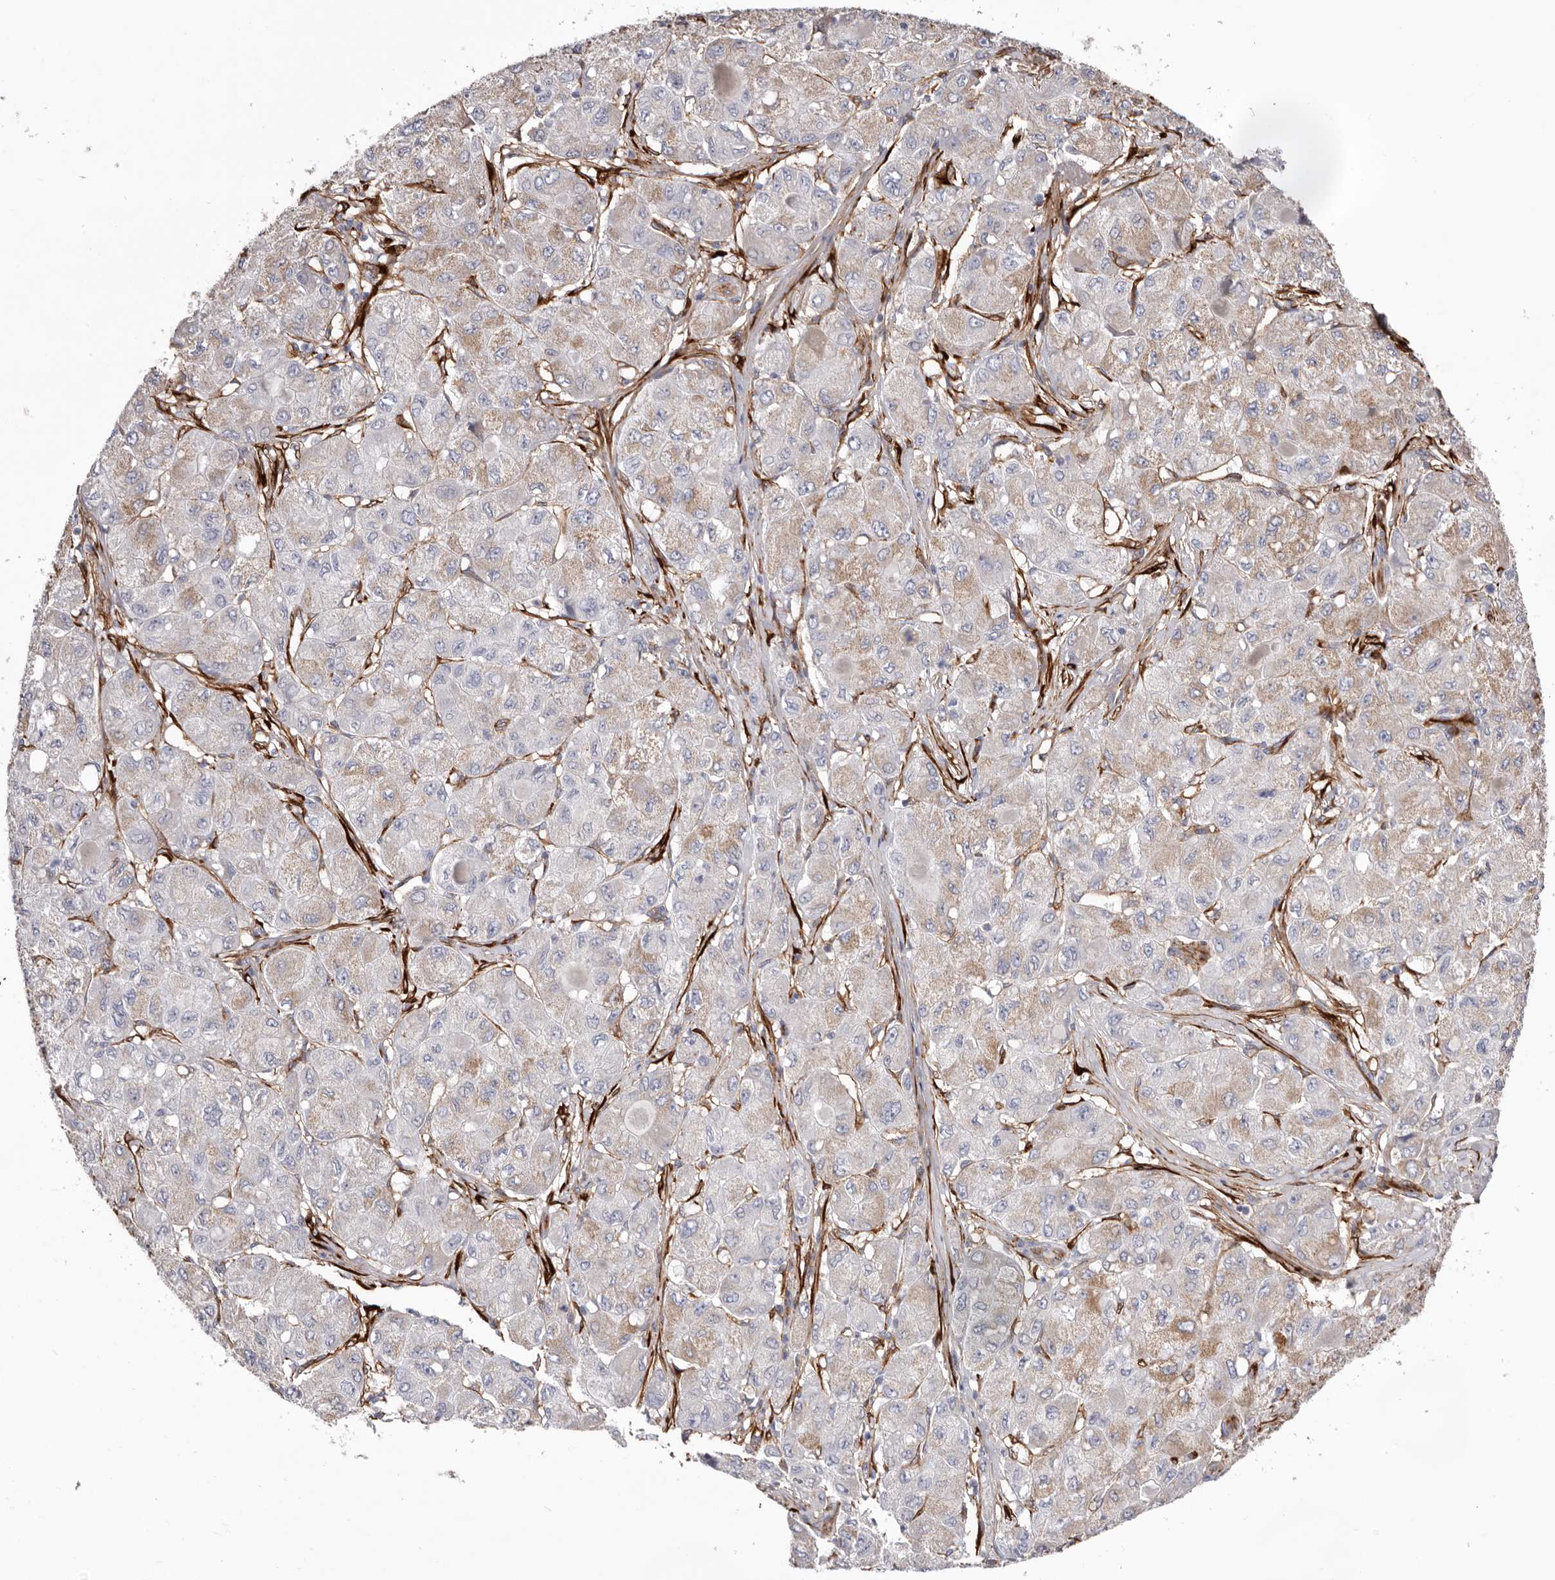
{"staining": {"intensity": "moderate", "quantity": "<25%", "location": "cytoplasmic/membranous"}, "tissue": "liver cancer", "cell_type": "Tumor cells", "image_type": "cancer", "snomed": [{"axis": "morphology", "description": "Carcinoma, Hepatocellular, NOS"}, {"axis": "topography", "description": "Liver"}], "caption": "High-power microscopy captured an immunohistochemistry (IHC) micrograph of liver cancer (hepatocellular carcinoma), revealing moderate cytoplasmic/membranous positivity in approximately <25% of tumor cells. The protein of interest is shown in brown color, while the nuclei are stained blue.", "gene": "LRRC66", "patient": {"sex": "male", "age": 80}}